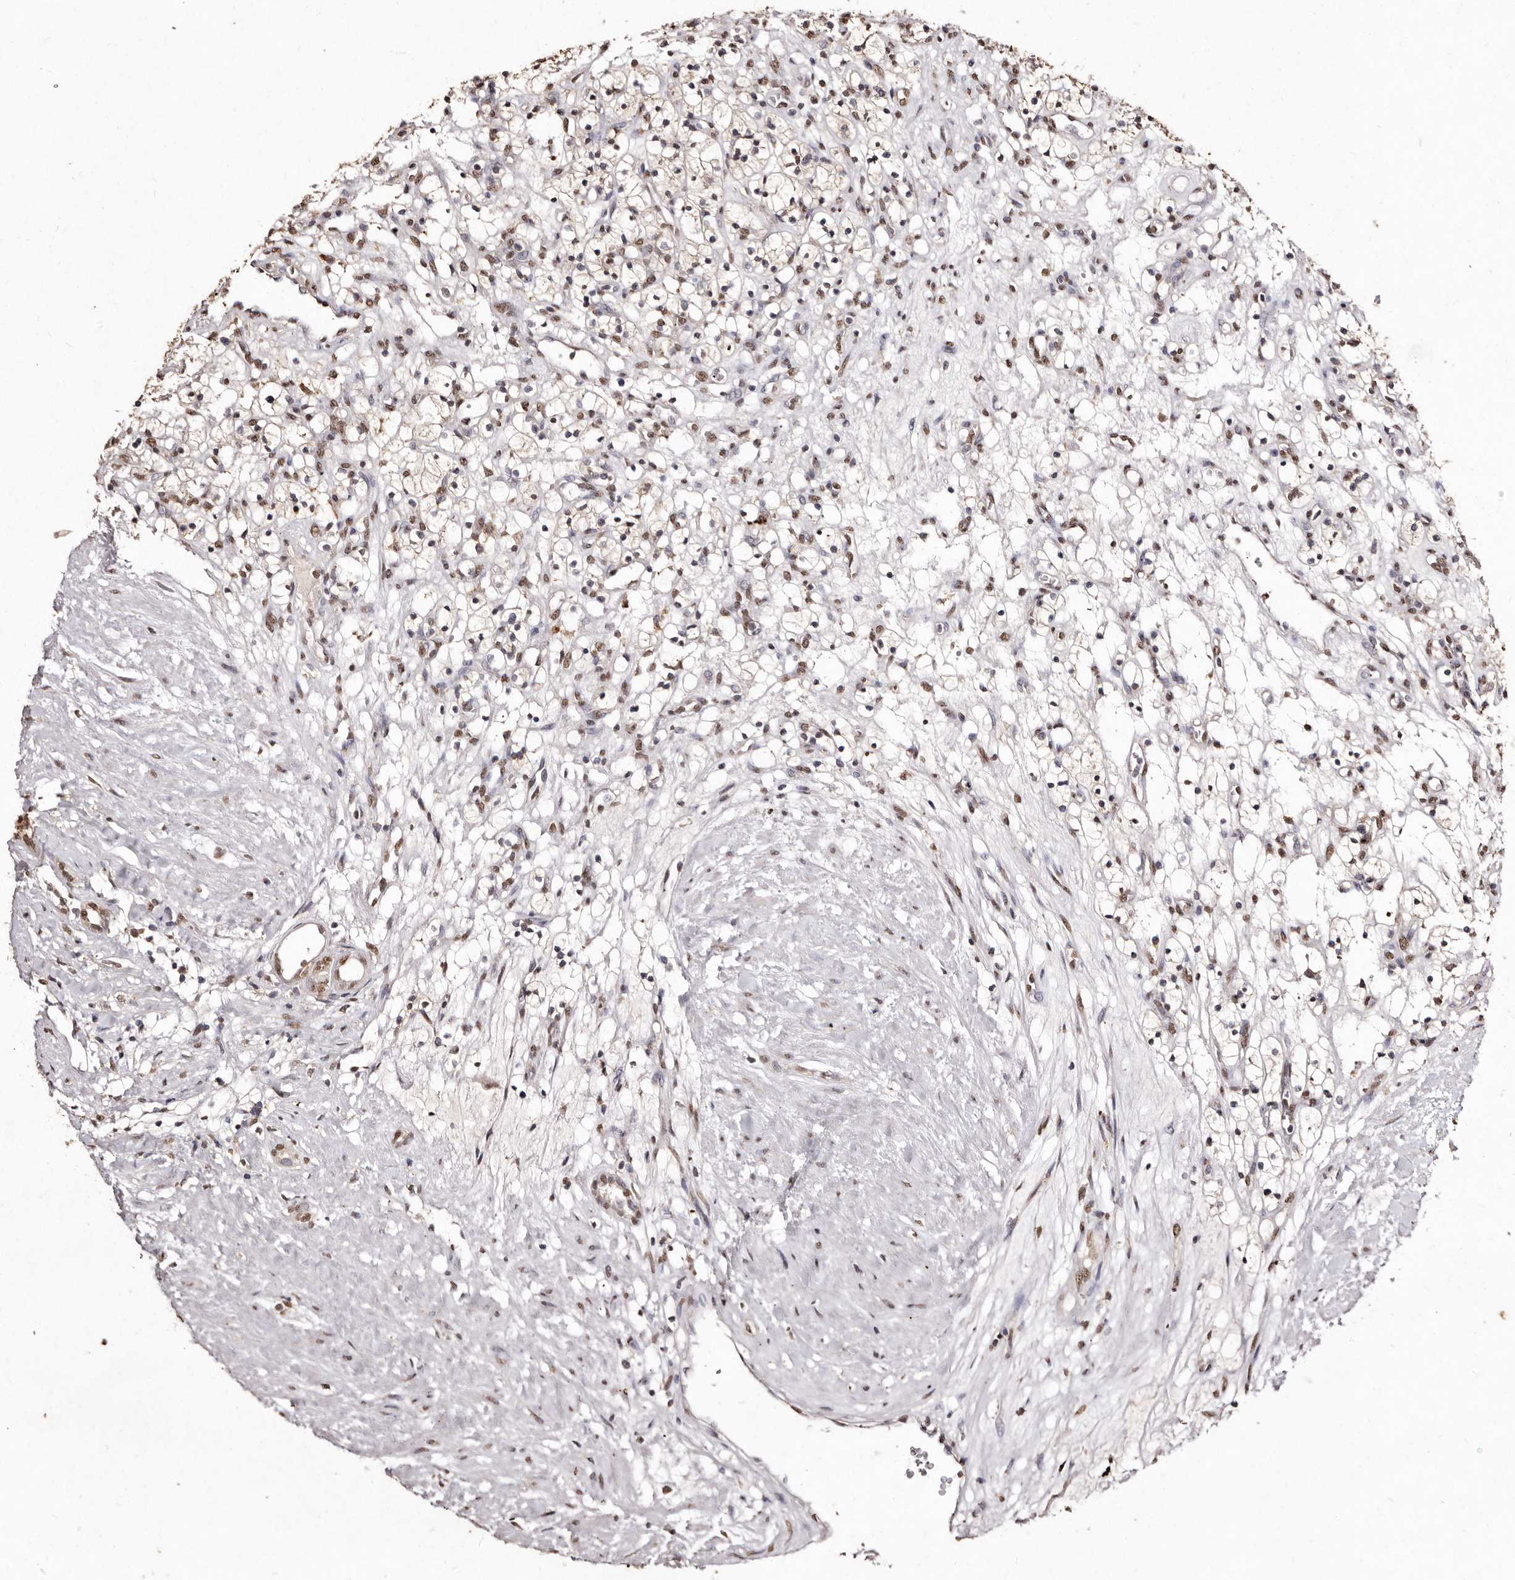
{"staining": {"intensity": "moderate", "quantity": ">75%", "location": "nuclear"}, "tissue": "renal cancer", "cell_type": "Tumor cells", "image_type": "cancer", "snomed": [{"axis": "morphology", "description": "Adenocarcinoma, NOS"}, {"axis": "topography", "description": "Kidney"}], "caption": "Immunohistochemistry (IHC) staining of renal cancer, which displays medium levels of moderate nuclear staining in approximately >75% of tumor cells indicating moderate nuclear protein positivity. The staining was performed using DAB (3,3'-diaminobenzidine) (brown) for protein detection and nuclei were counterstained in hematoxylin (blue).", "gene": "ERBB4", "patient": {"sex": "female", "age": 57}}